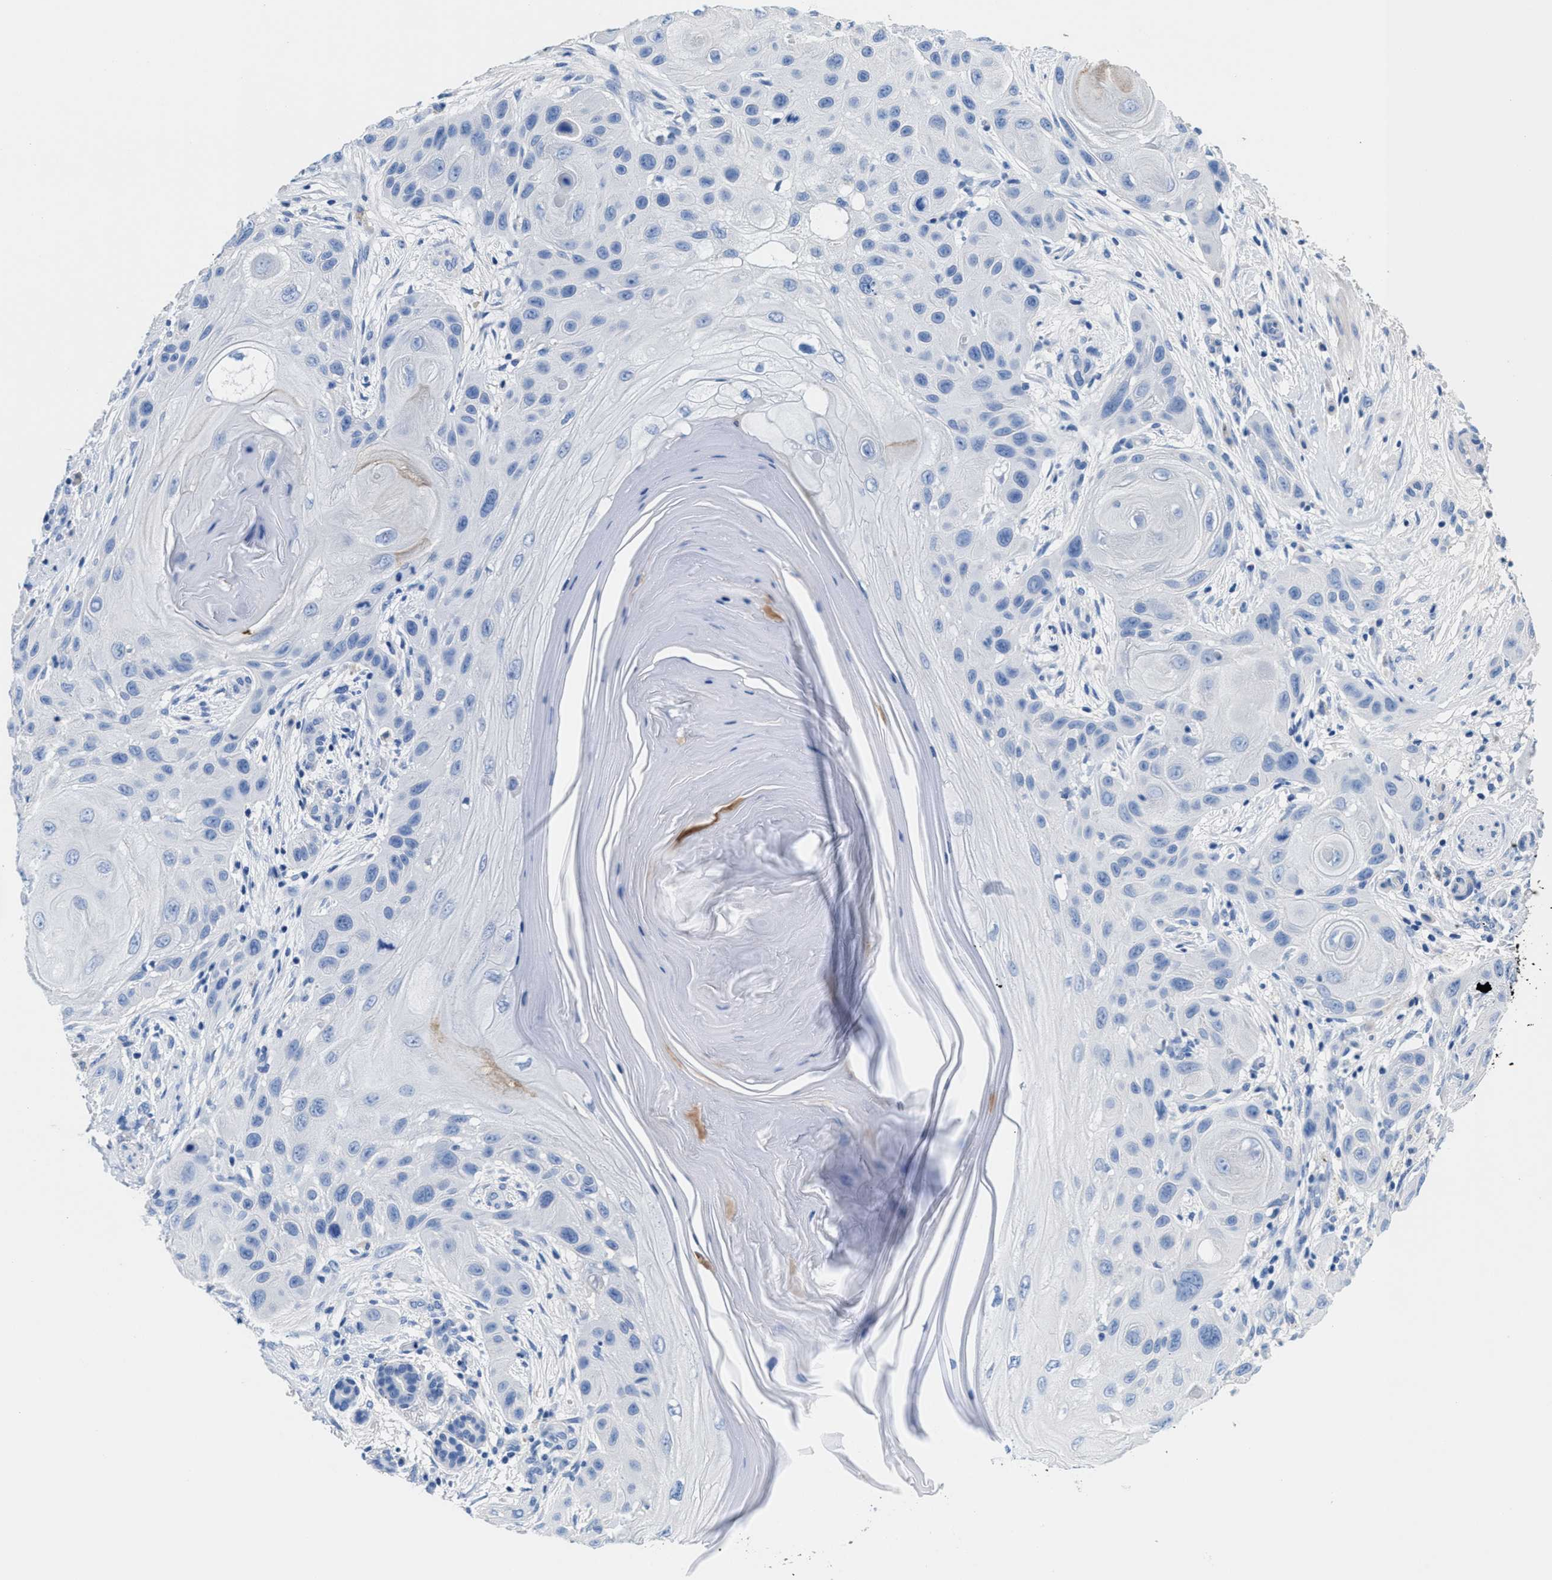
{"staining": {"intensity": "negative", "quantity": "none", "location": "none"}, "tissue": "skin cancer", "cell_type": "Tumor cells", "image_type": "cancer", "snomed": [{"axis": "morphology", "description": "Squamous cell carcinoma, NOS"}, {"axis": "topography", "description": "Skin"}], "caption": "Tumor cells show no significant protein expression in skin cancer (squamous cell carcinoma).", "gene": "SLFN13", "patient": {"sex": "female", "age": 96}}